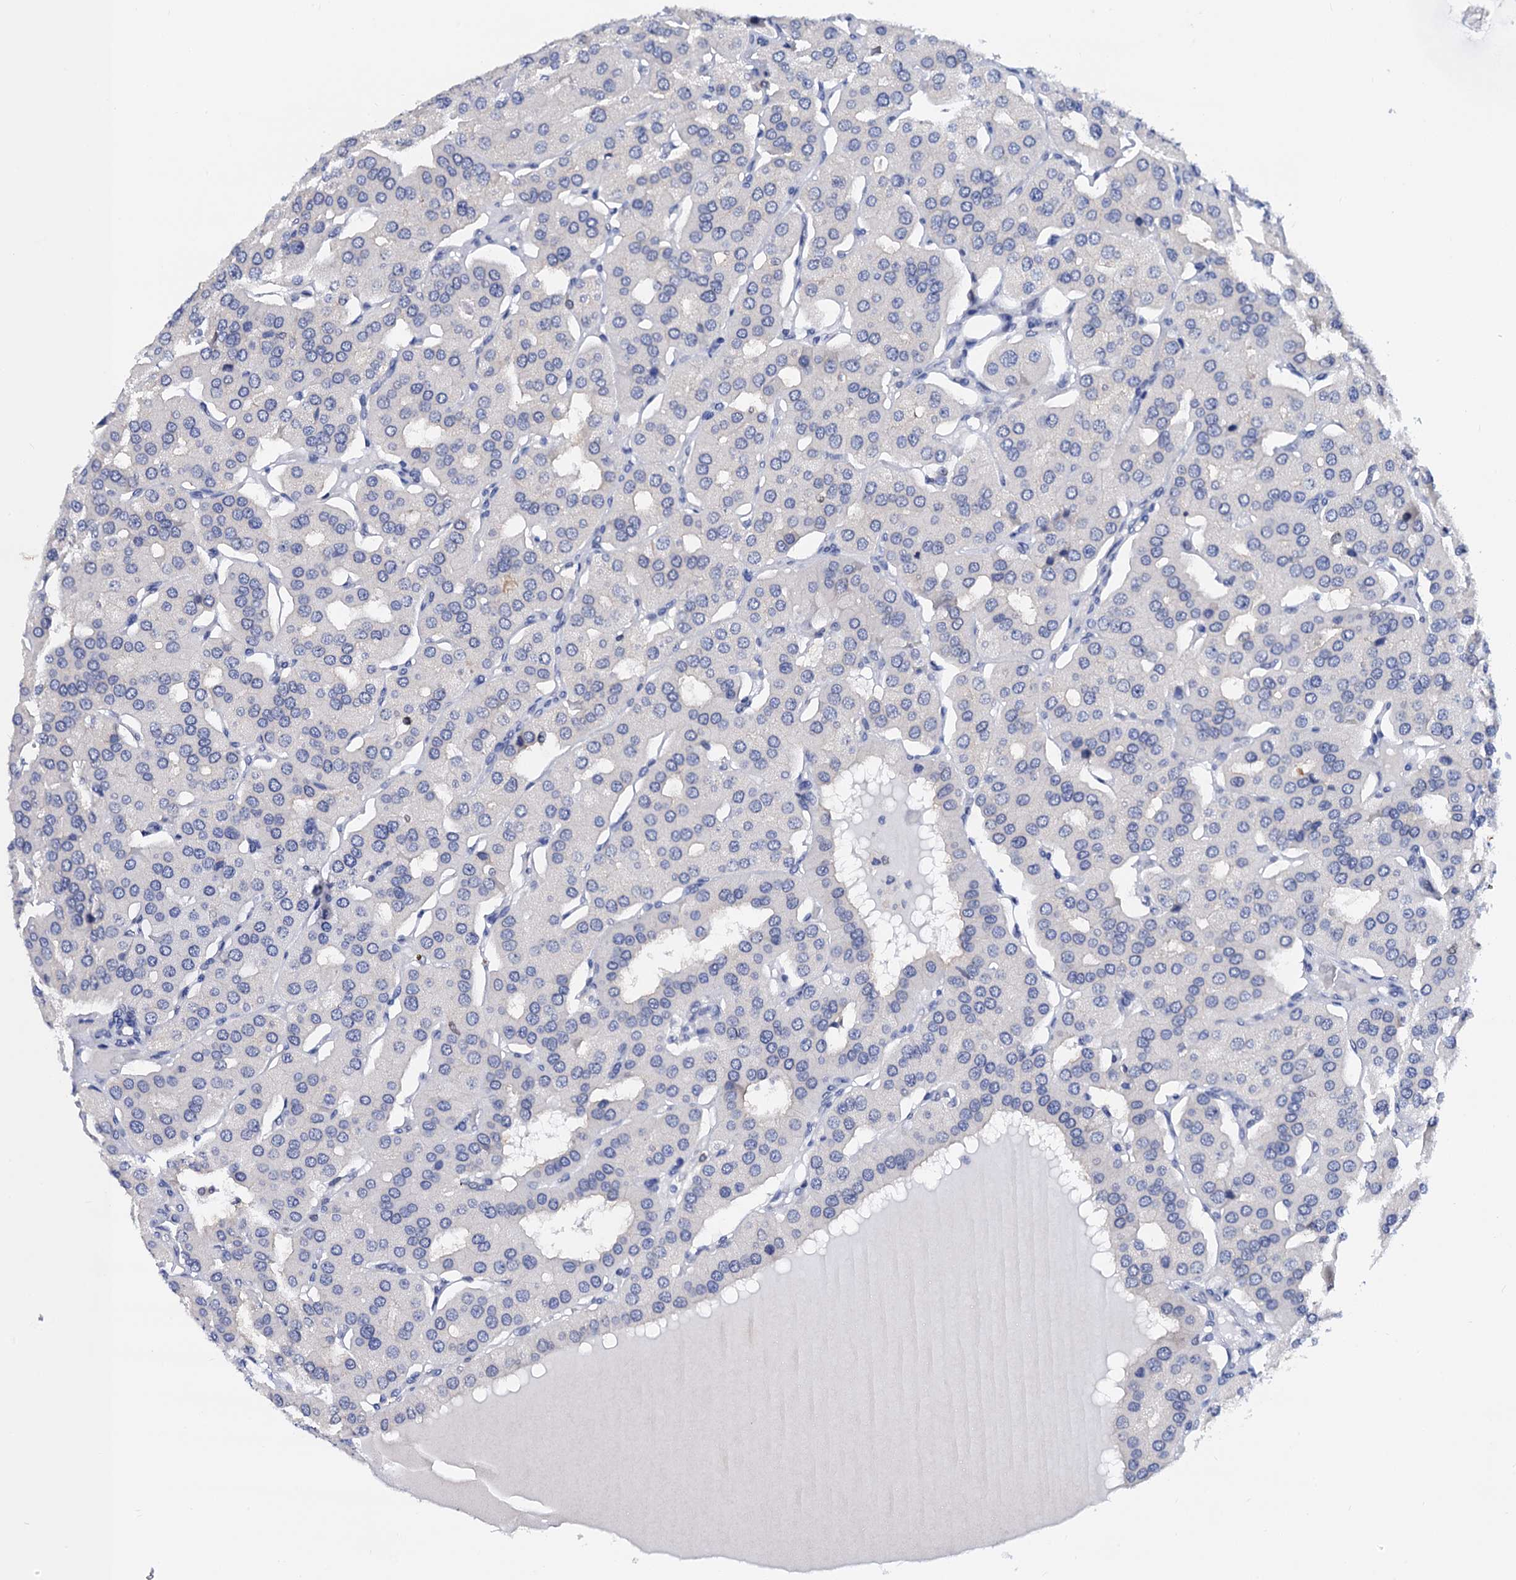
{"staining": {"intensity": "negative", "quantity": "none", "location": "none"}, "tissue": "parathyroid gland", "cell_type": "Glandular cells", "image_type": "normal", "snomed": [{"axis": "morphology", "description": "Normal tissue, NOS"}, {"axis": "morphology", "description": "Adenoma, NOS"}, {"axis": "topography", "description": "Parathyroid gland"}], "caption": "Immunohistochemical staining of normal parathyroid gland demonstrates no significant positivity in glandular cells.", "gene": "ZDHHC18", "patient": {"sex": "female", "age": 86}}